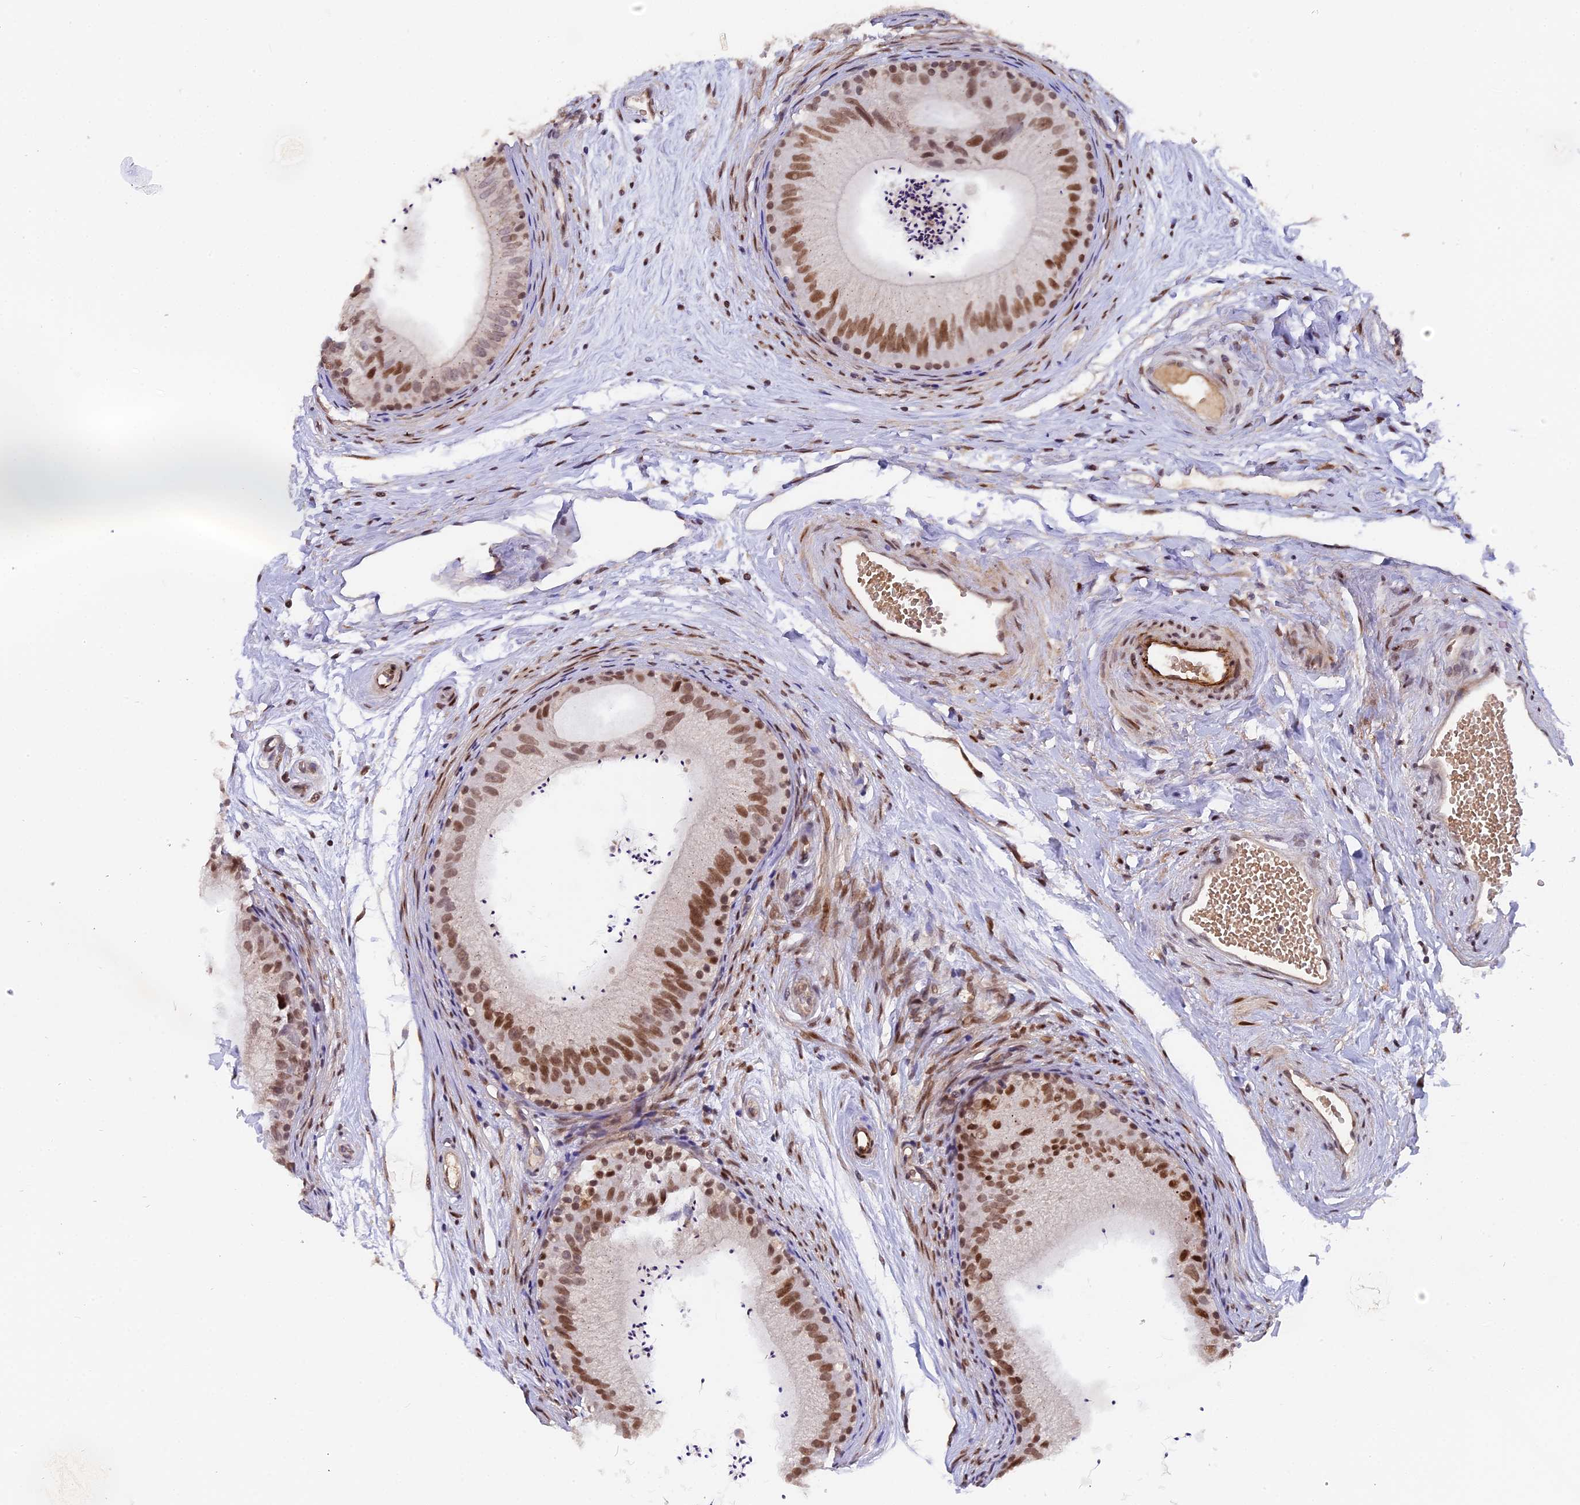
{"staining": {"intensity": "moderate", "quantity": ">75%", "location": "nuclear"}, "tissue": "epididymis", "cell_type": "Glandular cells", "image_type": "normal", "snomed": [{"axis": "morphology", "description": "Normal tissue, NOS"}, {"axis": "topography", "description": "Epididymis"}], "caption": "An immunohistochemistry (IHC) image of unremarkable tissue is shown. Protein staining in brown shows moderate nuclear positivity in epididymis within glandular cells.", "gene": "PYGO1", "patient": {"sex": "male", "age": 56}}